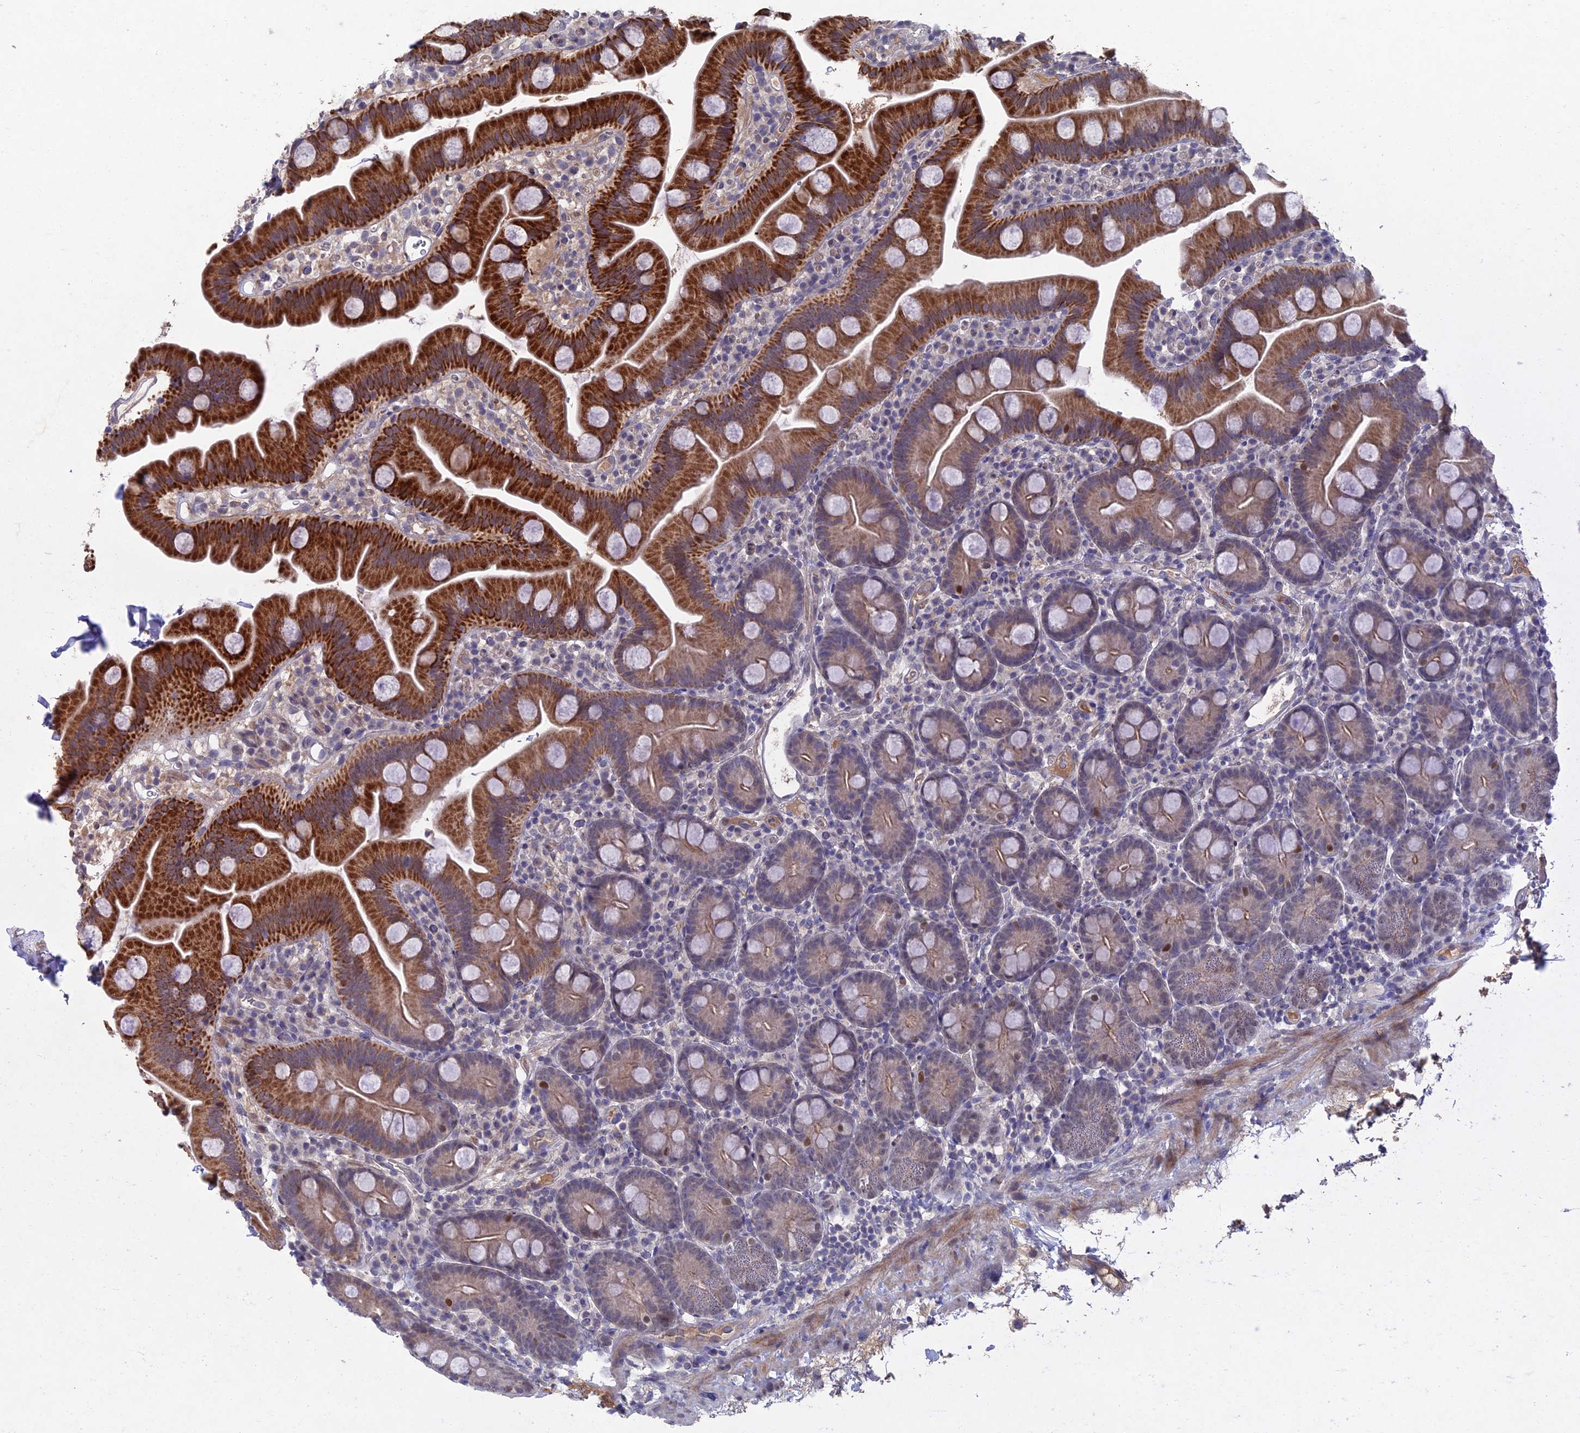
{"staining": {"intensity": "strong", "quantity": "25%-75%", "location": "cytoplasmic/membranous"}, "tissue": "small intestine", "cell_type": "Glandular cells", "image_type": "normal", "snomed": [{"axis": "morphology", "description": "Normal tissue, NOS"}, {"axis": "topography", "description": "Small intestine"}], "caption": "There is high levels of strong cytoplasmic/membranous staining in glandular cells of benign small intestine, as demonstrated by immunohistochemical staining (brown color).", "gene": "GNA15", "patient": {"sex": "female", "age": 68}}